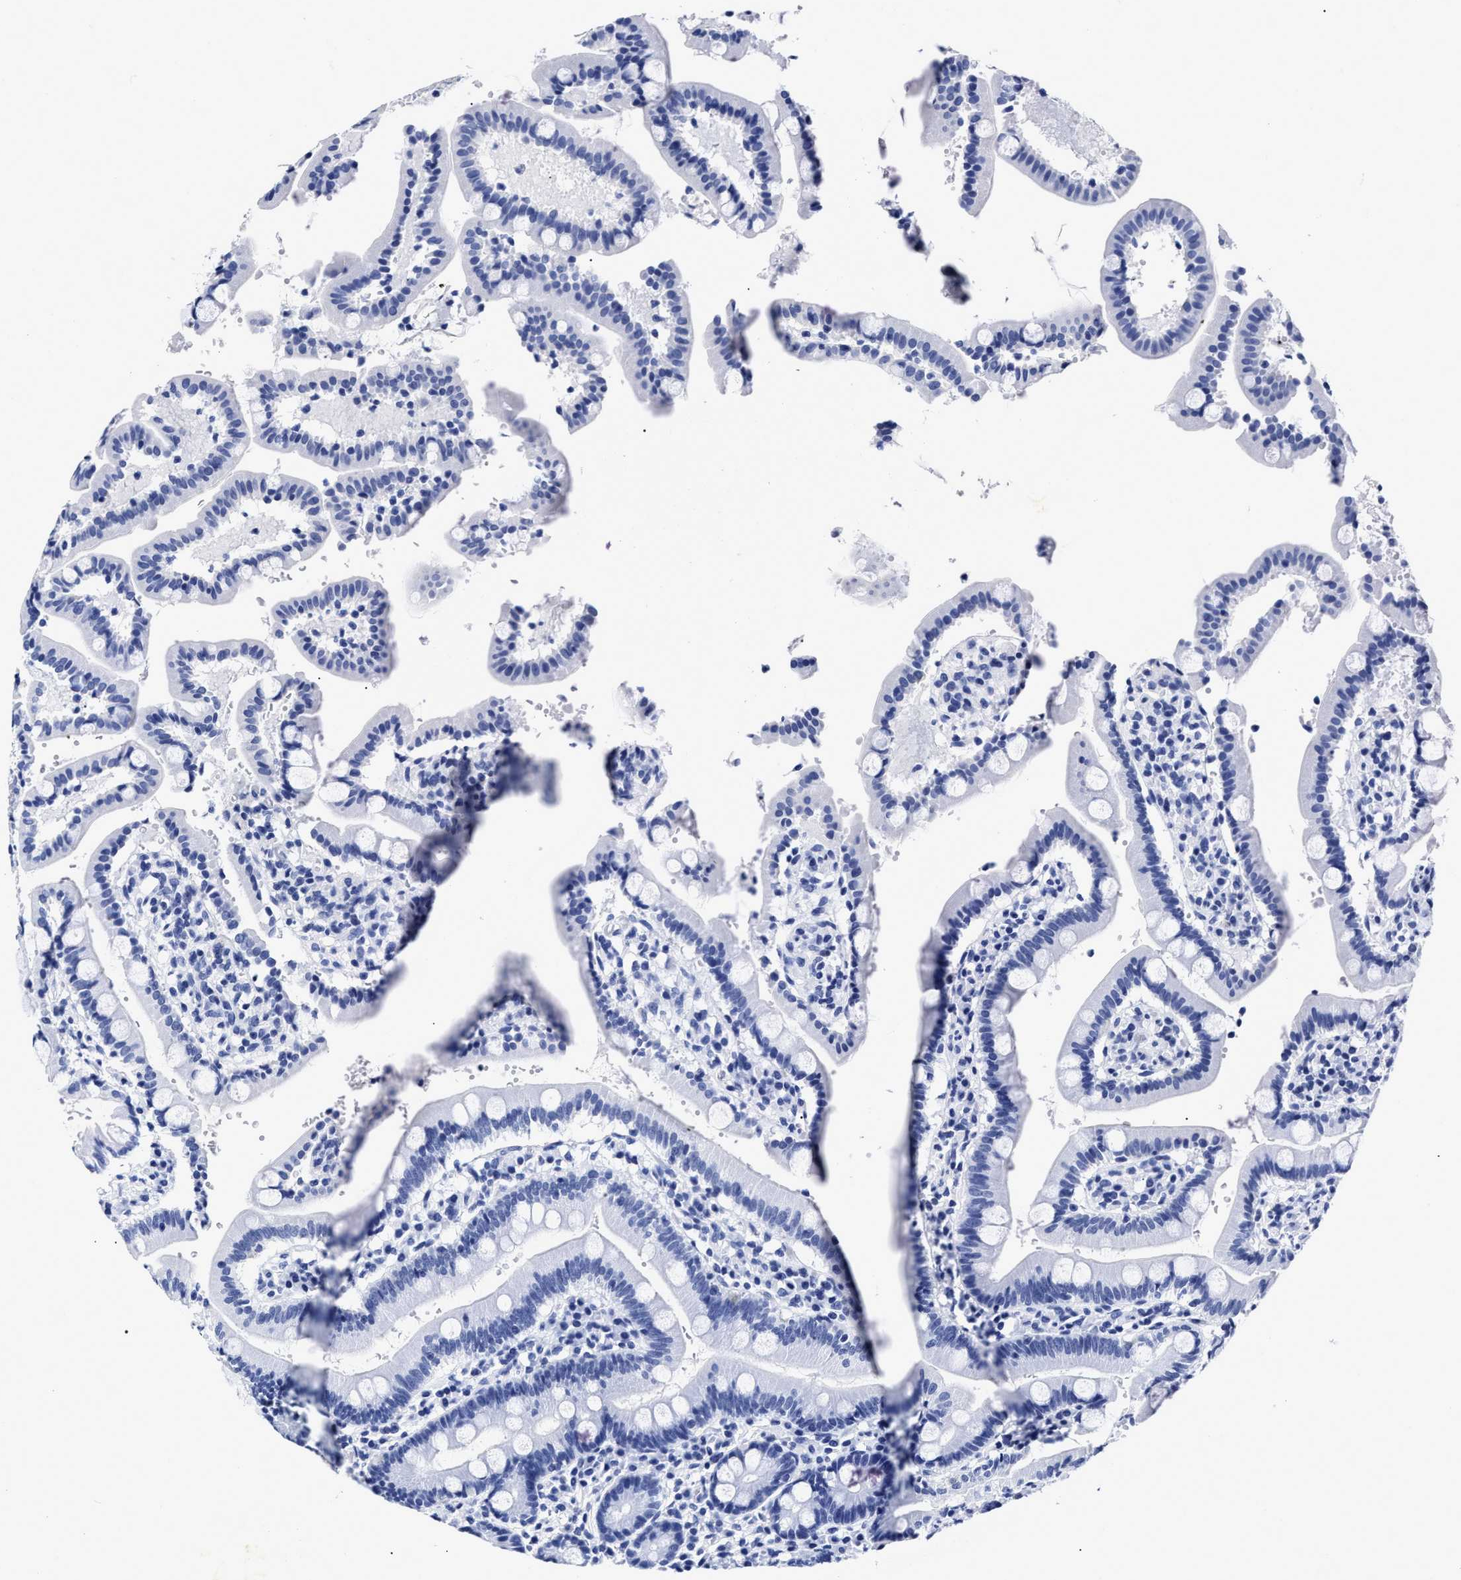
{"staining": {"intensity": "negative", "quantity": "none", "location": "none"}, "tissue": "duodenum", "cell_type": "Glandular cells", "image_type": "normal", "snomed": [{"axis": "morphology", "description": "Normal tissue, NOS"}, {"axis": "topography", "description": "Small intestine, NOS"}], "caption": "A high-resolution micrograph shows immunohistochemistry (IHC) staining of normal duodenum, which shows no significant expression in glandular cells.", "gene": "LRRC8E", "patient": {"sex": "female", "age": 71}}